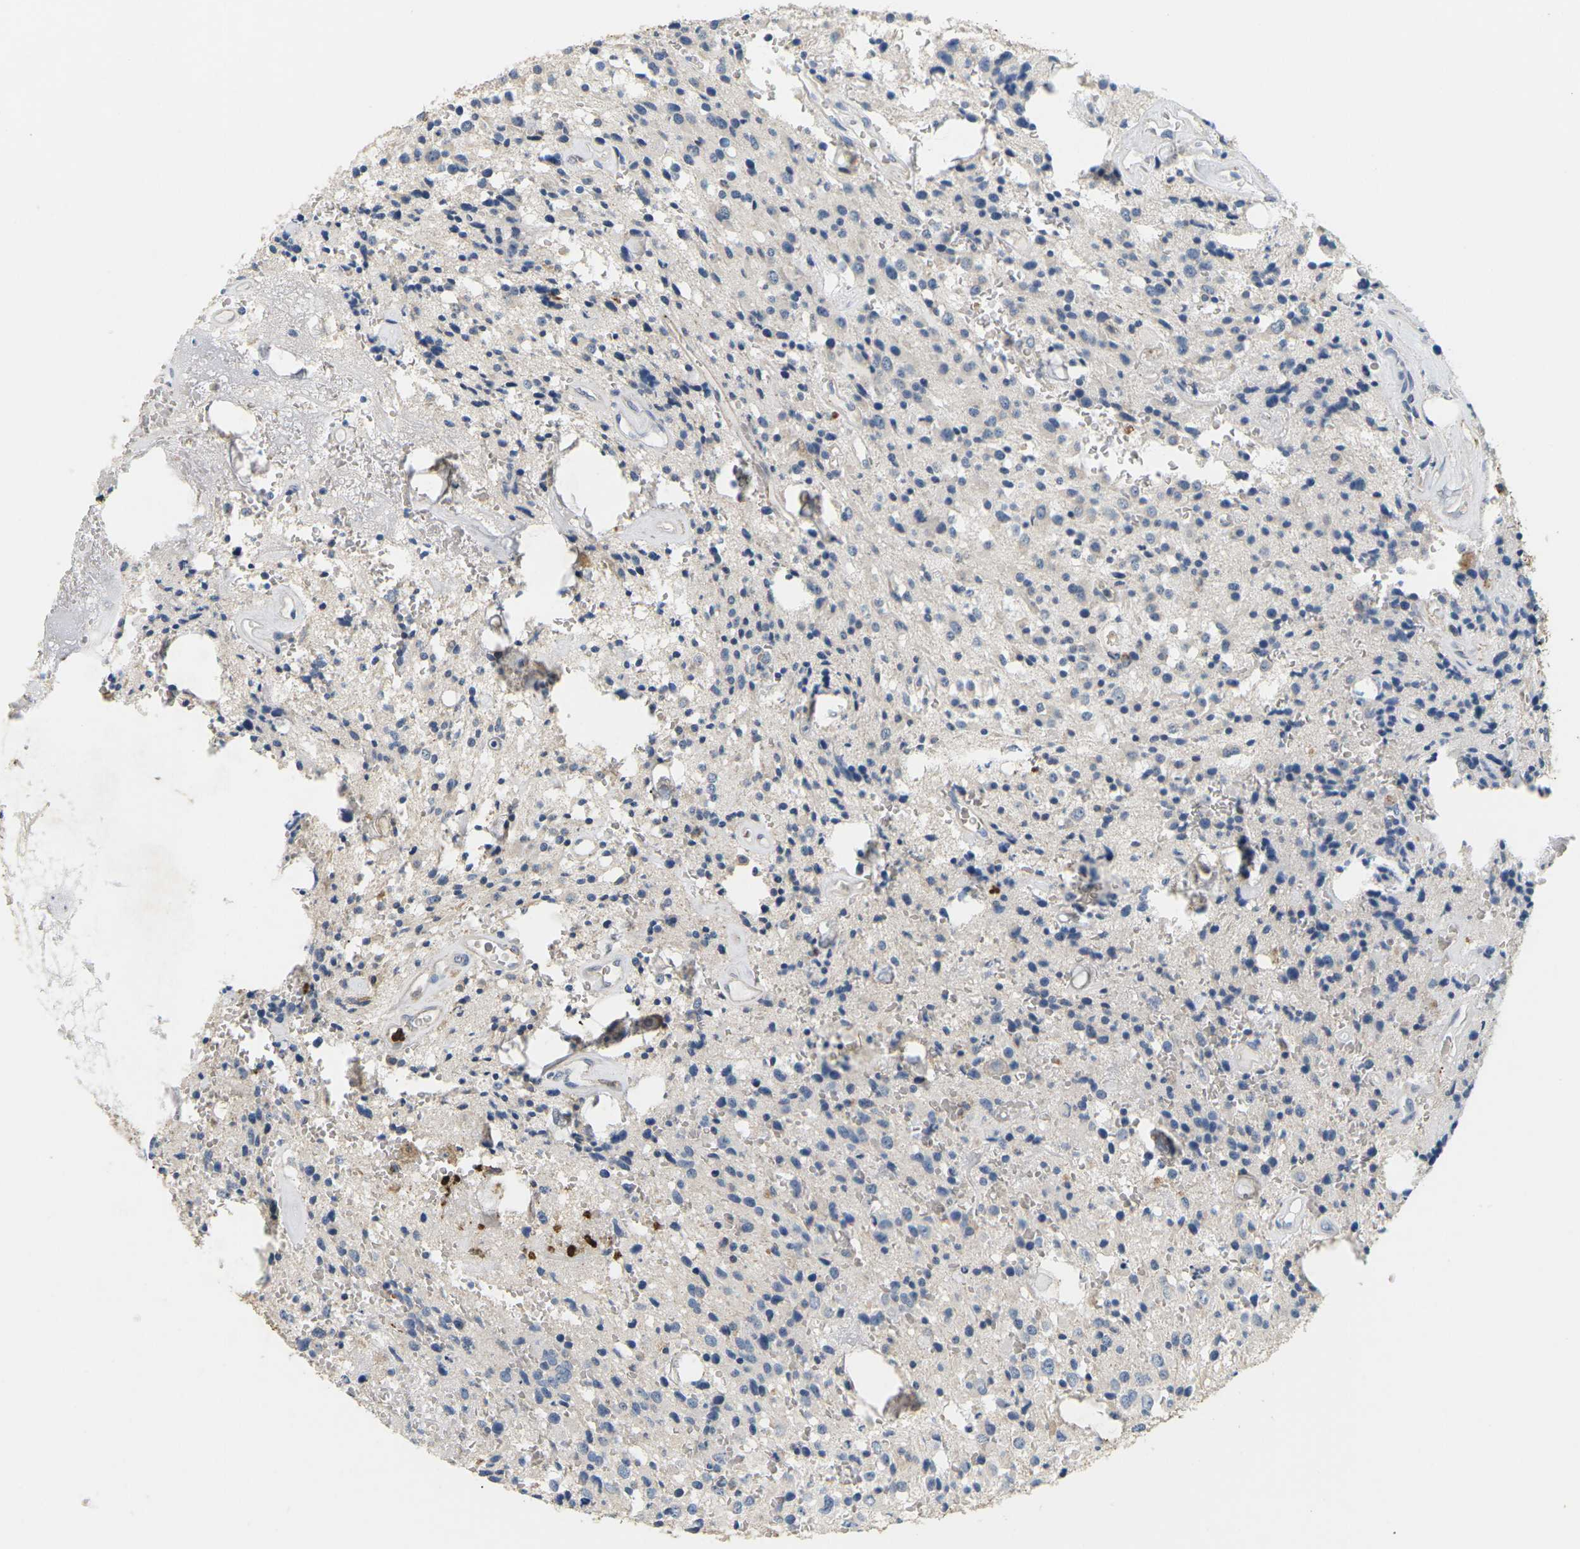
{"staining": {"intensity": "negative", "quantity": "none", "location": "none"}, "tissue": "glioma", "cell_type": "Tumor cells", "image_type": "cancer", "snomed": [{"axis": "morphology", "description": "Glioma, malignant, Low grade"}, {"axis": "topography", "description": "Brain"}], "caption": "IHC histopathology image of neoplastic tissue: glioma stained with DAB (3,3'-diaminobenzidine) demonstrates no significant protein positivity in tumor cells. (DAB (3,3'-diaminobenzidine) IHC visualized using brightfield microscopy, high magnification).", "gene": "ADM", "patient": {"sex": "male", "age": 58}}